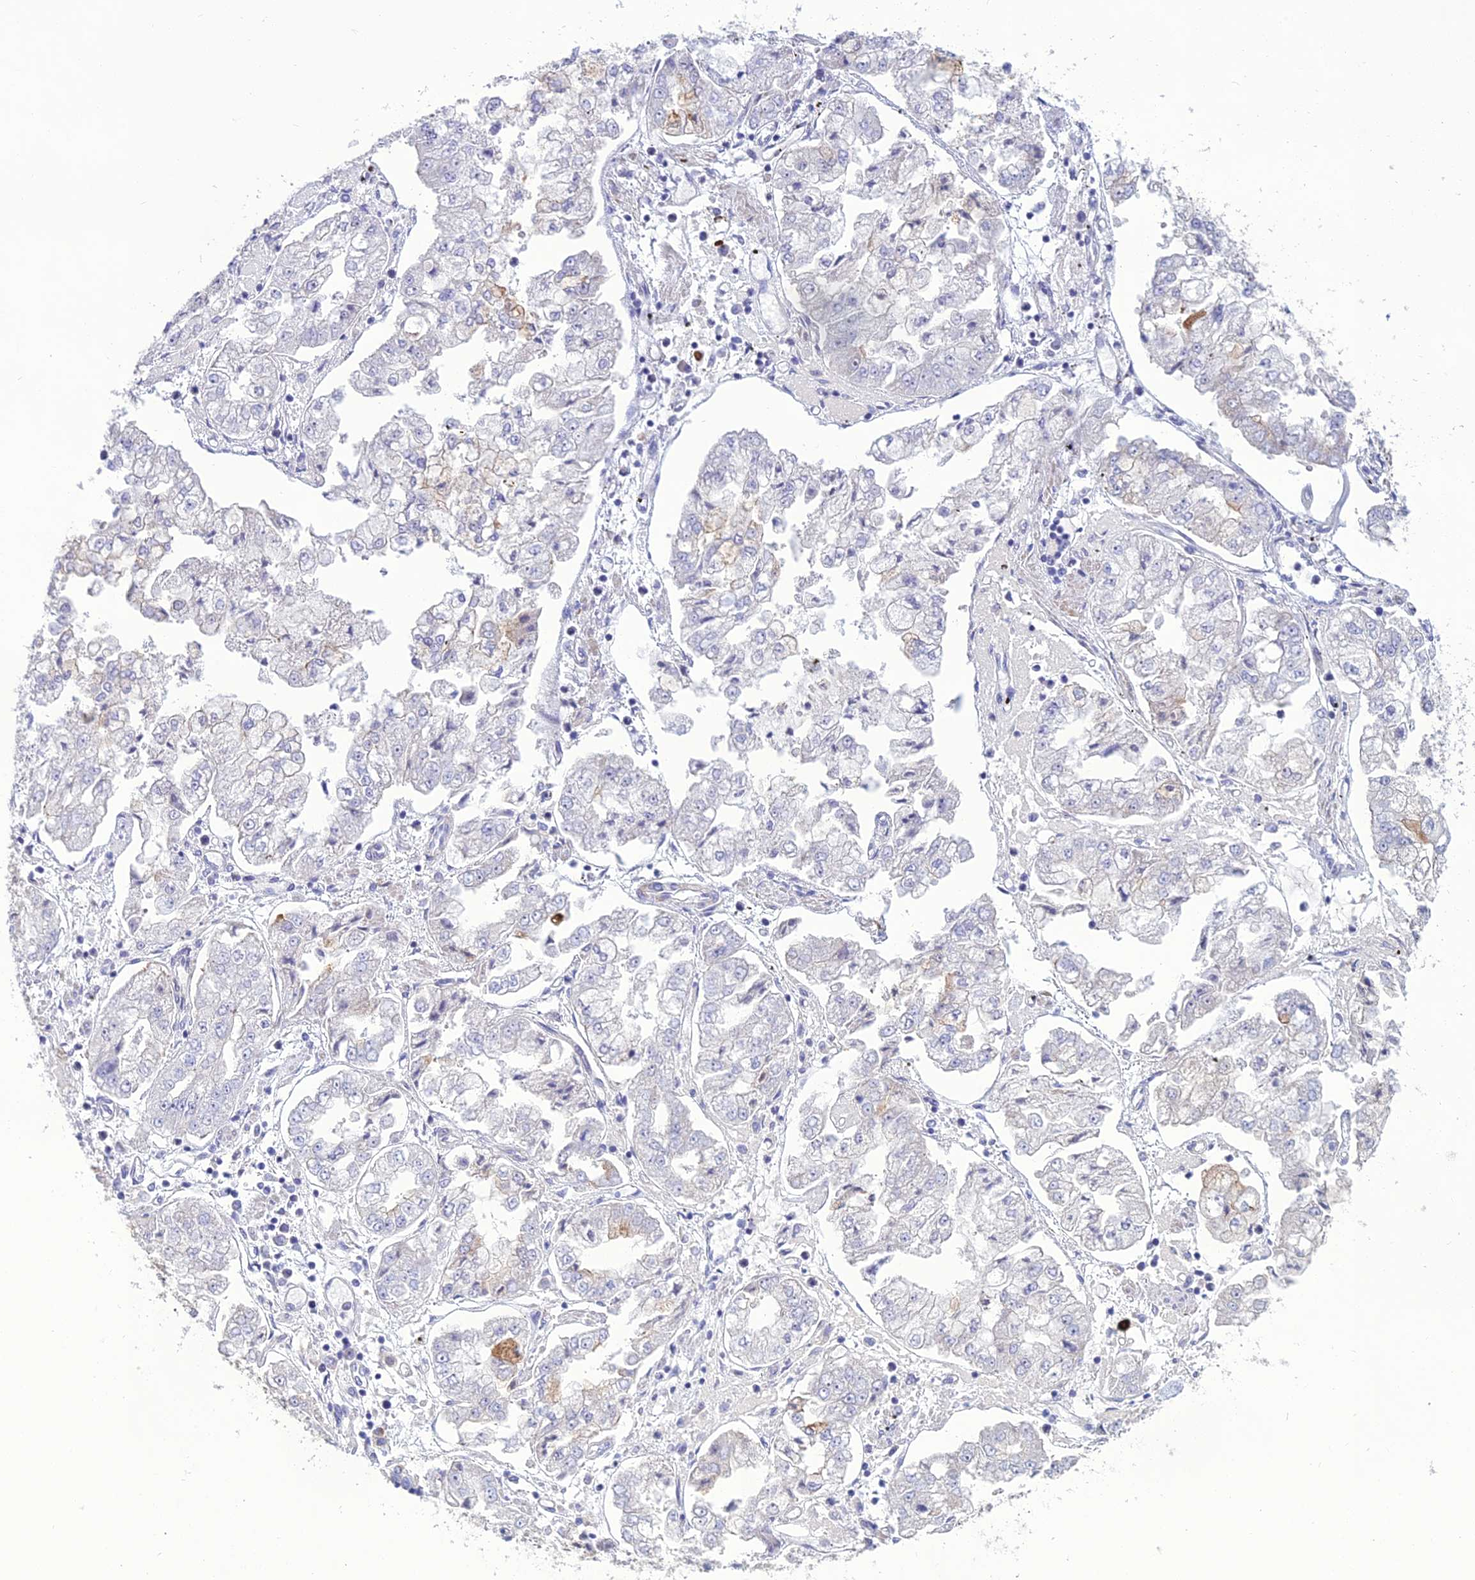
{"staining": {"intensity": "negative", "quantity": "none", "location": "none"}, "tissue": "stomach cancer", "cell_type": "Tumor cells", "image_type": "cancer", "snomed": [{"axis": "morphology", "description": "Adenocarcinoma, NOS"}, {"axis": "topography", "description": "Stomach"}], "caption": "Immunohistochemistry (IHC) image of neoplastic tissue: human adenocarcinoma (stomach) stained with DAB (3,3'-diaminobenzidine) displays no significant protein expression in tumor cells. (DAB immunohistochemistry, high magnification).", "gene": "OR56B1", "patient": {"sex": "male", "age": 76}}